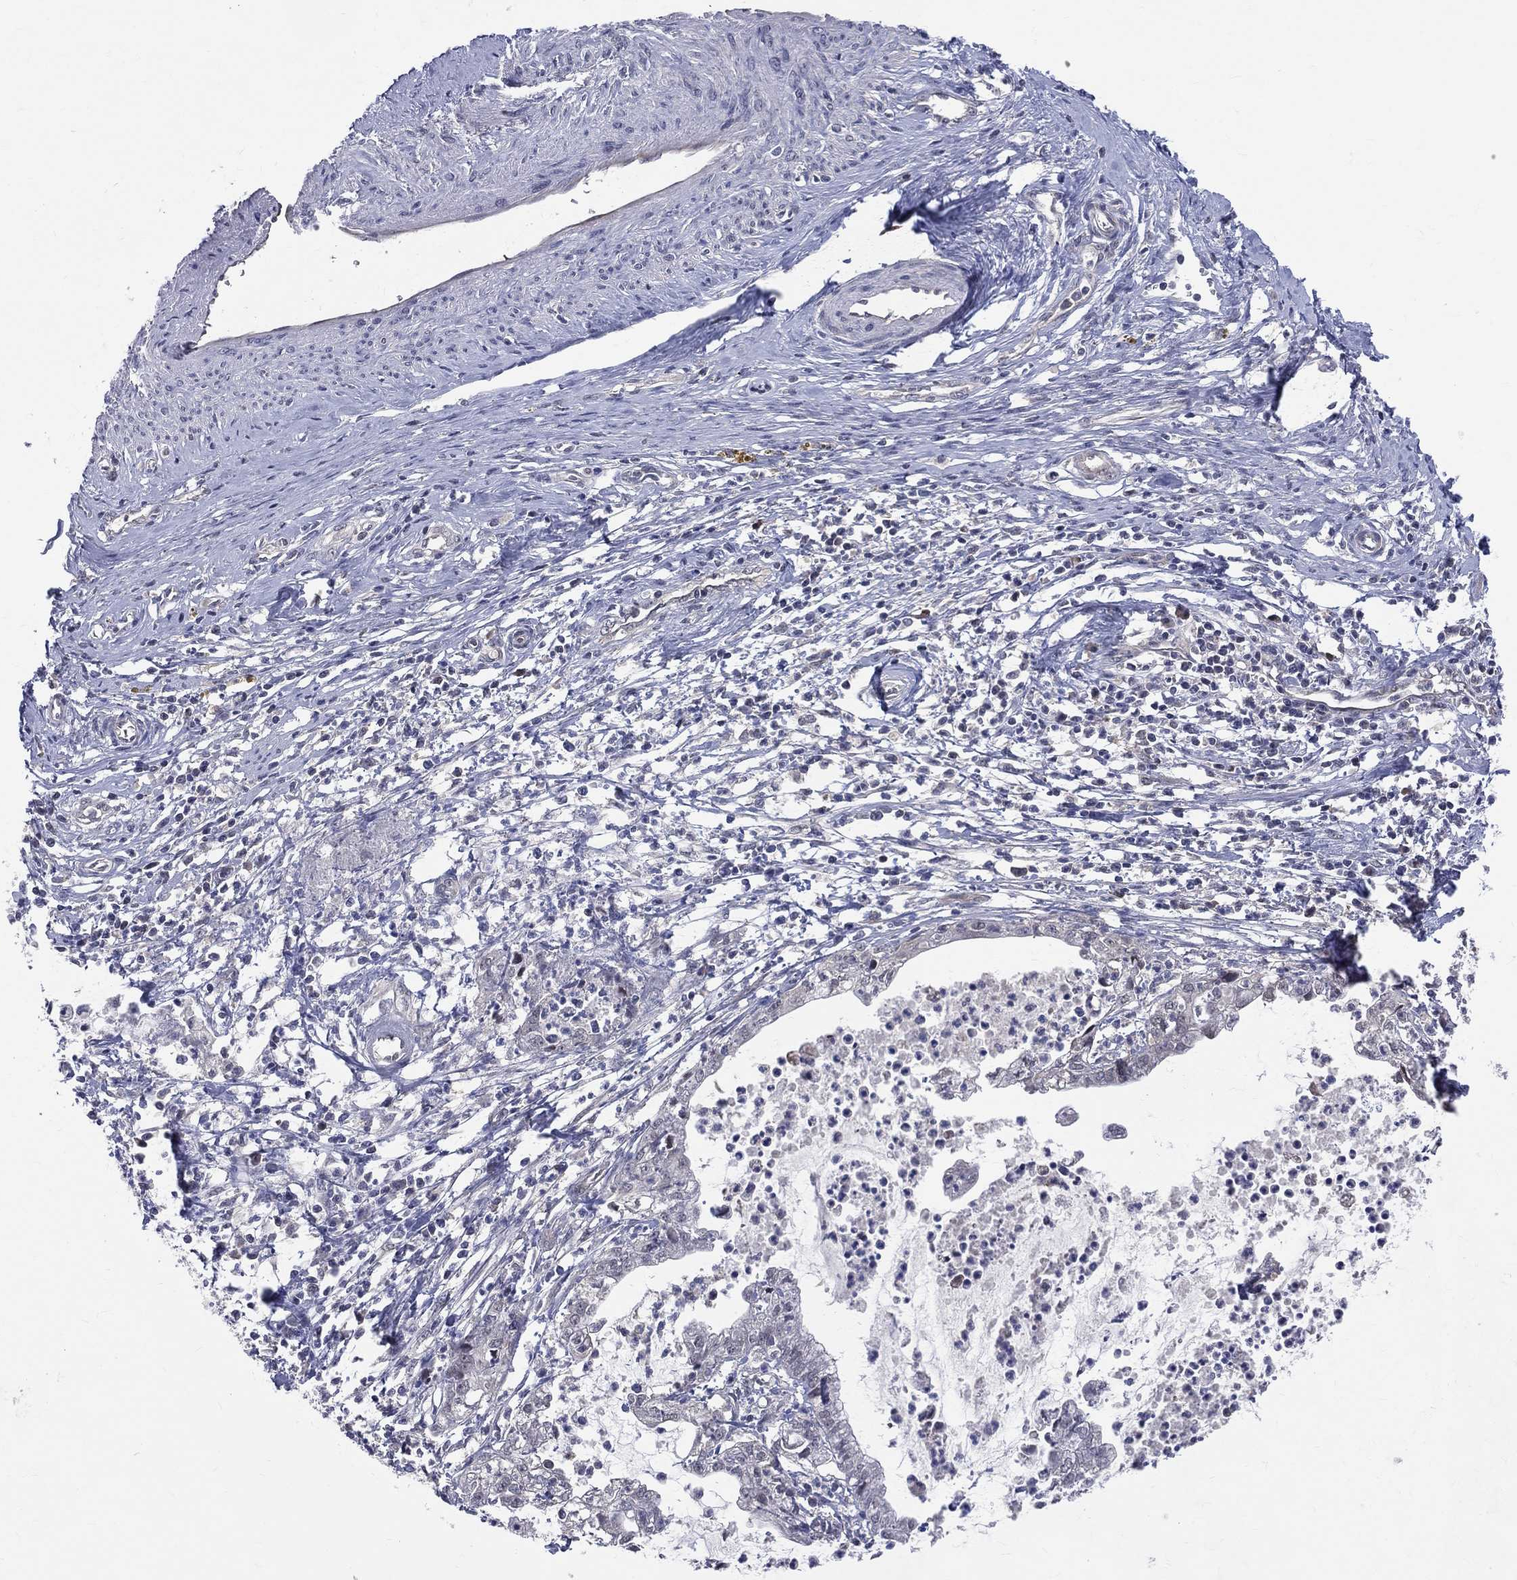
{"staining": {"intensity": "negative", "quantity": "none", "location": "none"}, "tissue": "cervical cancer", "cell_type": "Tumor cells", "image_type": "cancer", "snomed": [{"axis": "morphology", "description": "Normal tissue, NOS"}, {"axis": "morphology", "description": "Adenocarcinoma, NOS"}, {"axis": "topography", "description": "Cervix"}], "caption": "Immunohistochemistry of human cervical adenocarcinoma reveals no positivity in tumor cells. (Stains: DAB immunohistochemistry with hematoxylin counter stain, Microscopy: brightfield microscopy at high magnification).", "gene": "DLG4", "patient": {"sex": "female", "age": 38}}